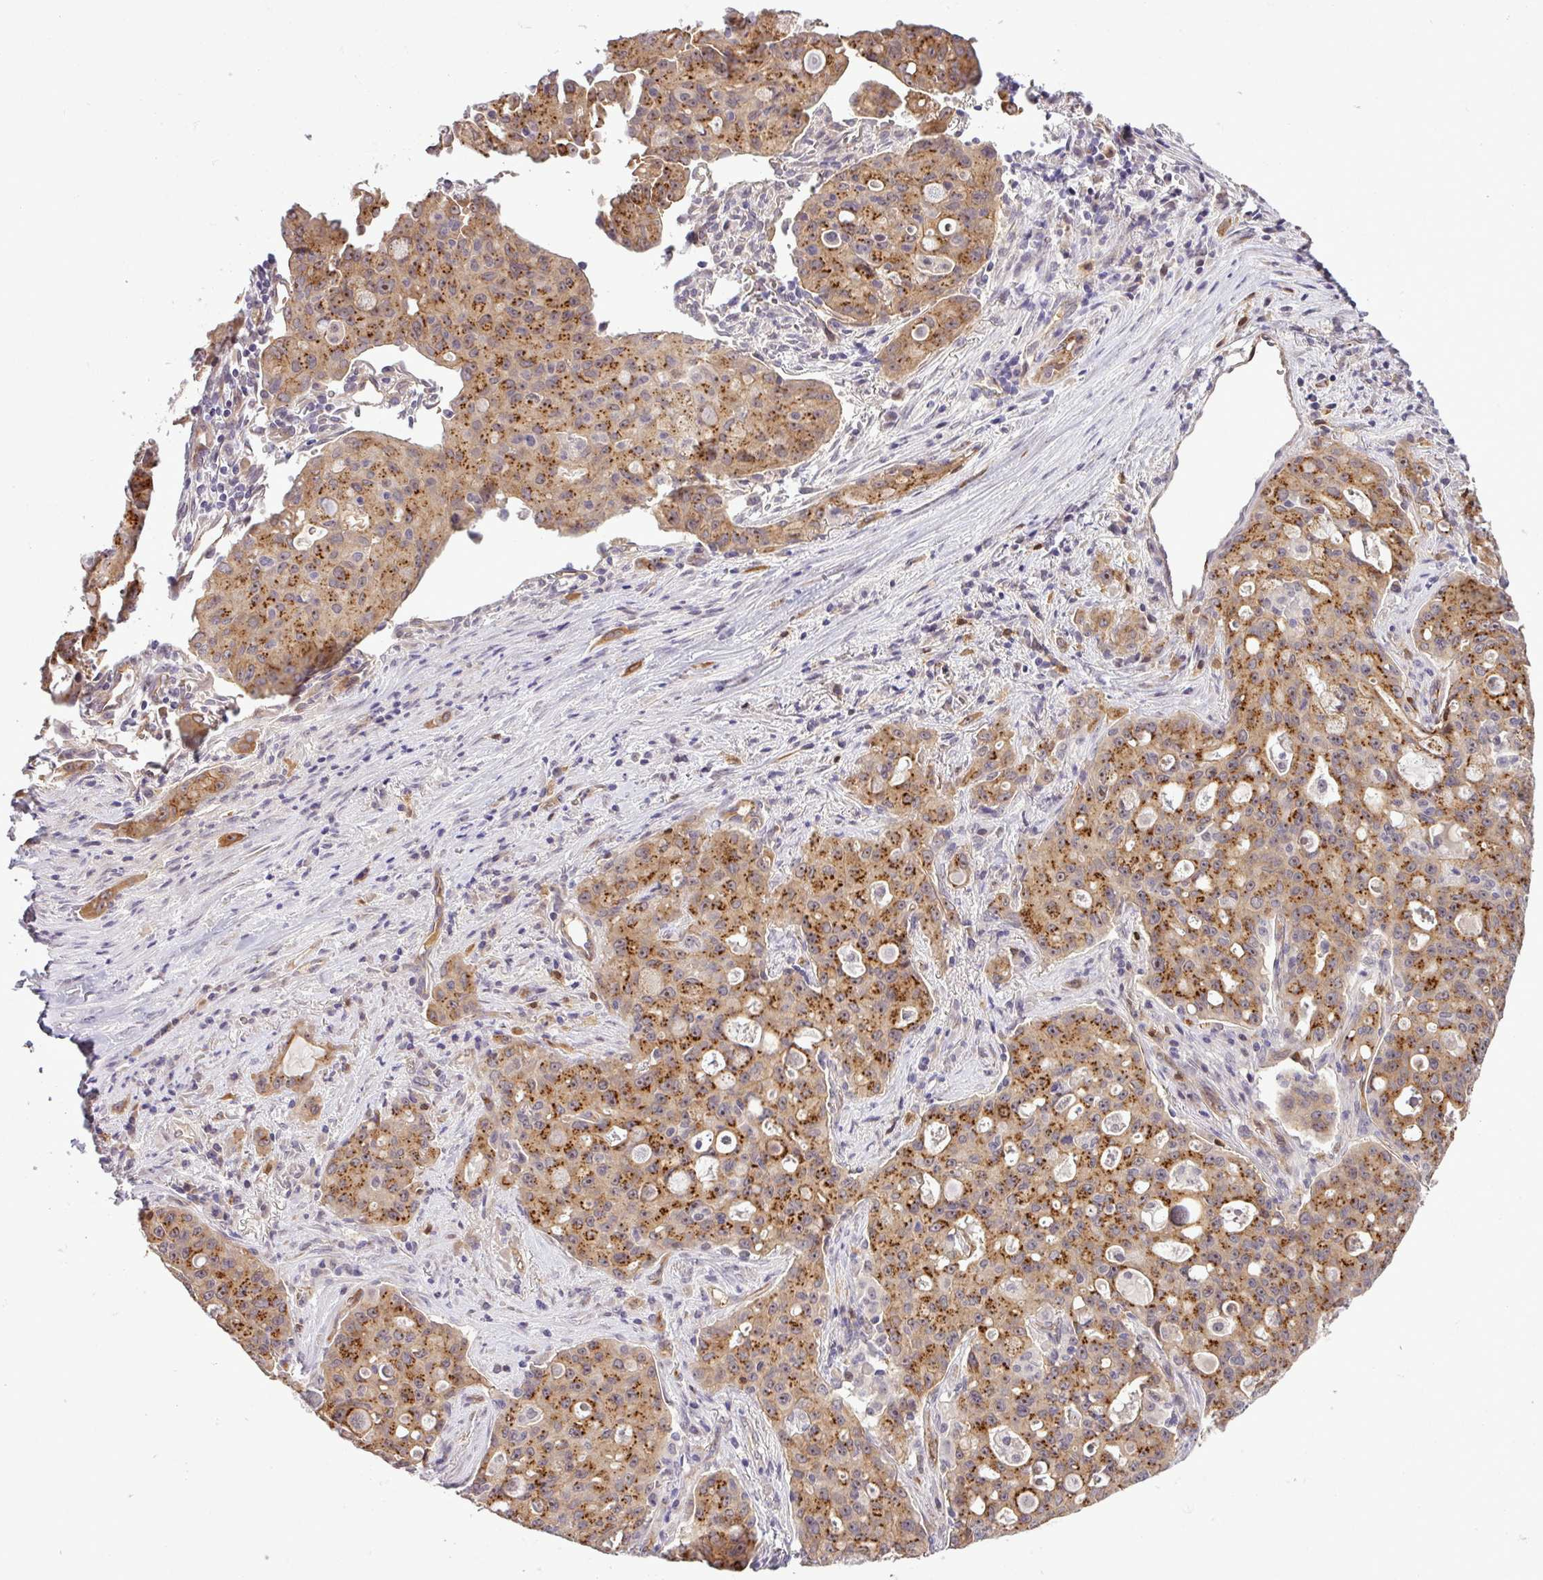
{"staining": {"intensity": "moderate", "quantity": ">75%", "location": "cytoplasmic/membranous"}, "tissue": "lung cancer", "cell_type": "Tumor cells", "image_type": "cancer", "snomed": [{"axis": "morphology", "description": "Adenocarcinoma, NOS"}, {"axis": "topography", "description": "Lung"}], "caption": "Lung cancer stained with DAB (3,3'-diaminobenzidine) IHC shows medium levels of moderate cytoplasmic/membranous expression in about >75% of tumor cells. (Brightfield microscopy of DAB IHC at high magnification).", "gene": "PCDH1", "patient": {"sex": "female", "age": 44}}